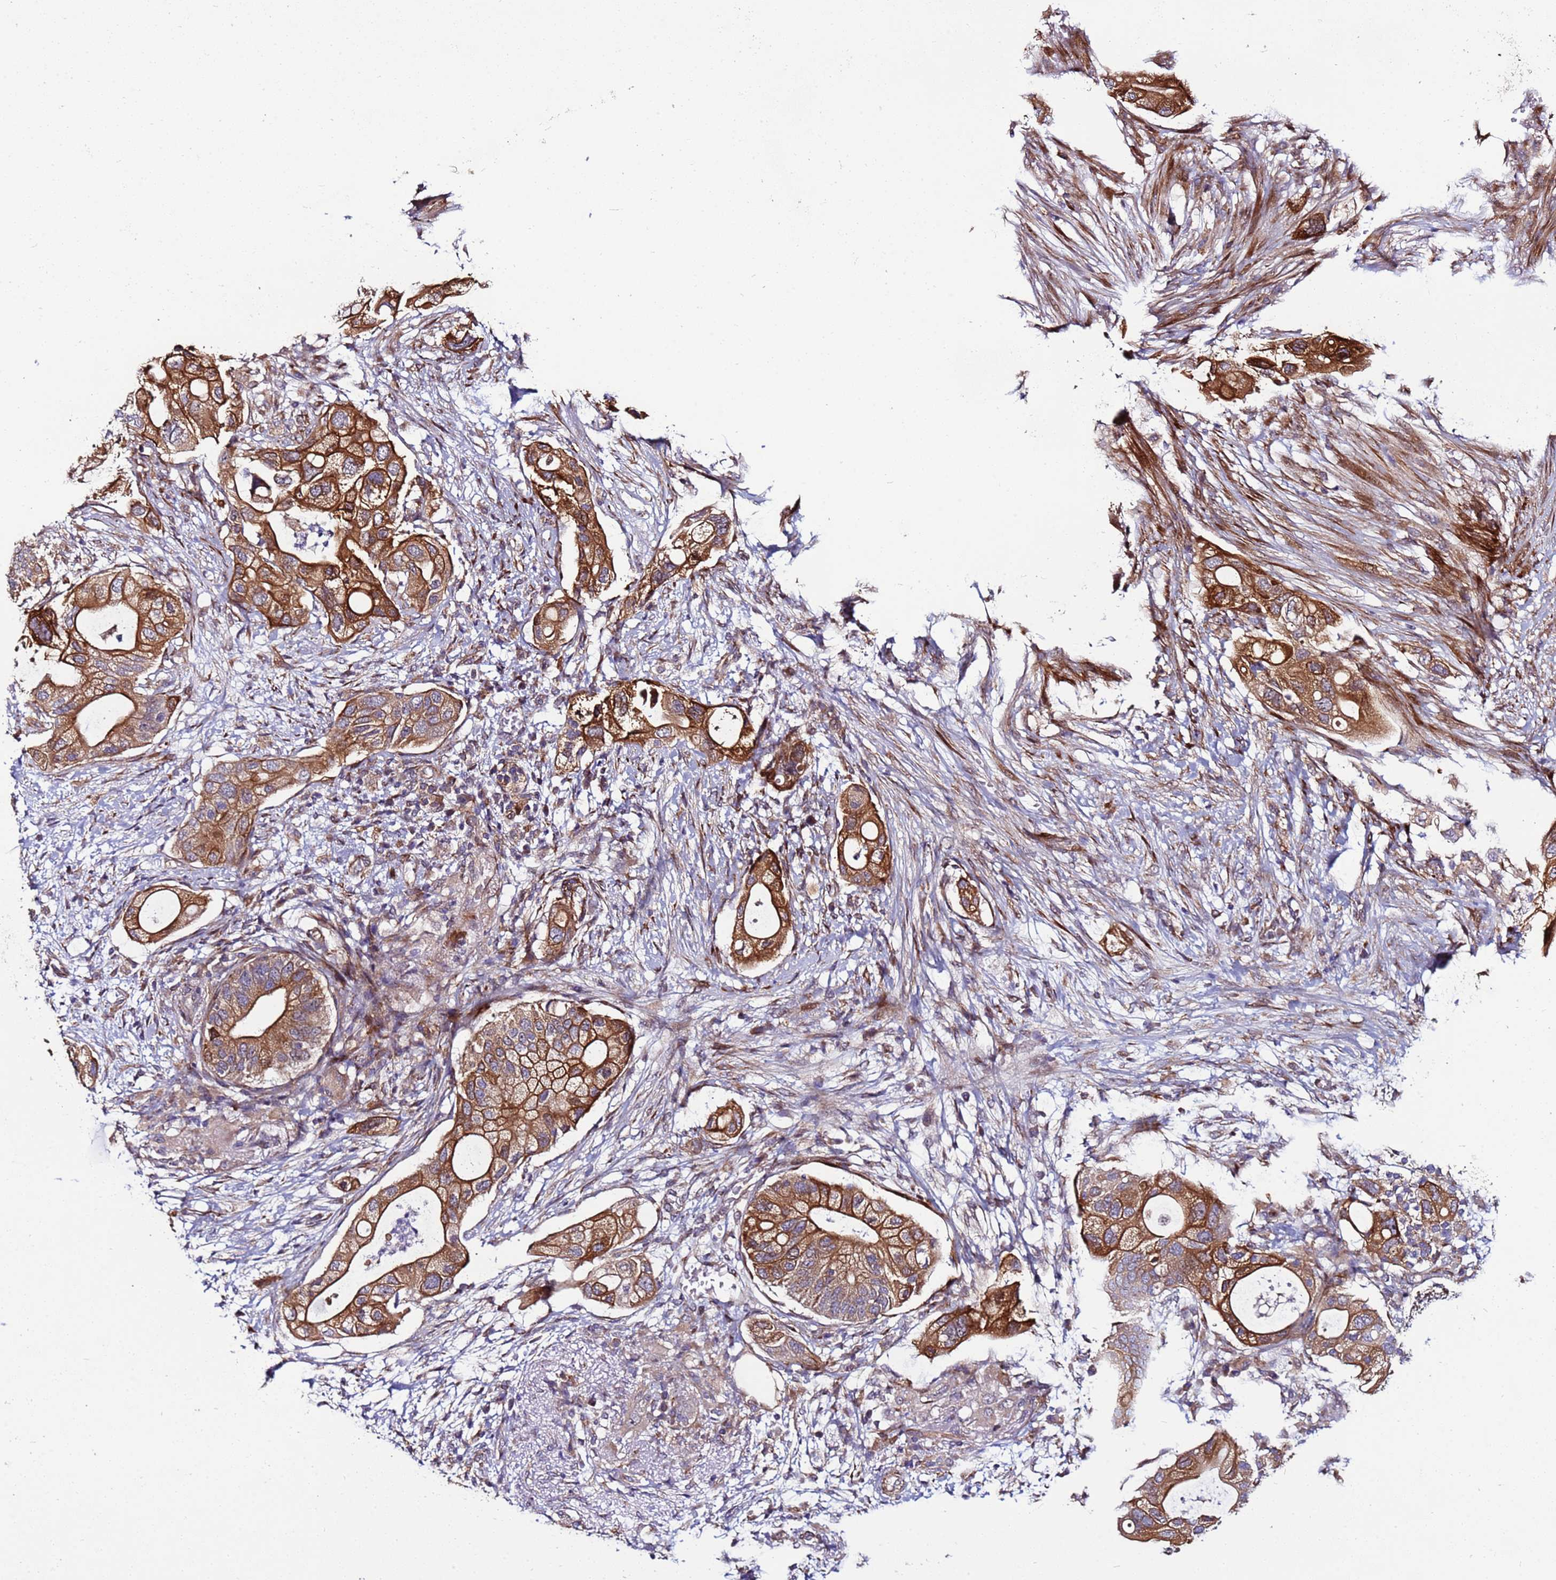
{"staining": {"intensity": "strong", "quantity": ">75%", "location": "cytoplasmic/membranous"}, "tissue": "pancreatic cancer", "cell_type": "Tumor cells", "image_type": "cancer", "snomed": [{"axis": "morphology", "description": "Adenocarcinoma, NOS"}, {"axis": "topography", "description": "Pancreas"}], "caption": "Pancreatic cancer was stained to show a protein in brown. There is high levels of strong cytoplasmic/membranous expression in approximately >75% of tumor cells. Nuclei are stained in blue.", "gene": "MCRIP1", "patient": {"sex": "female", "age": 72}}